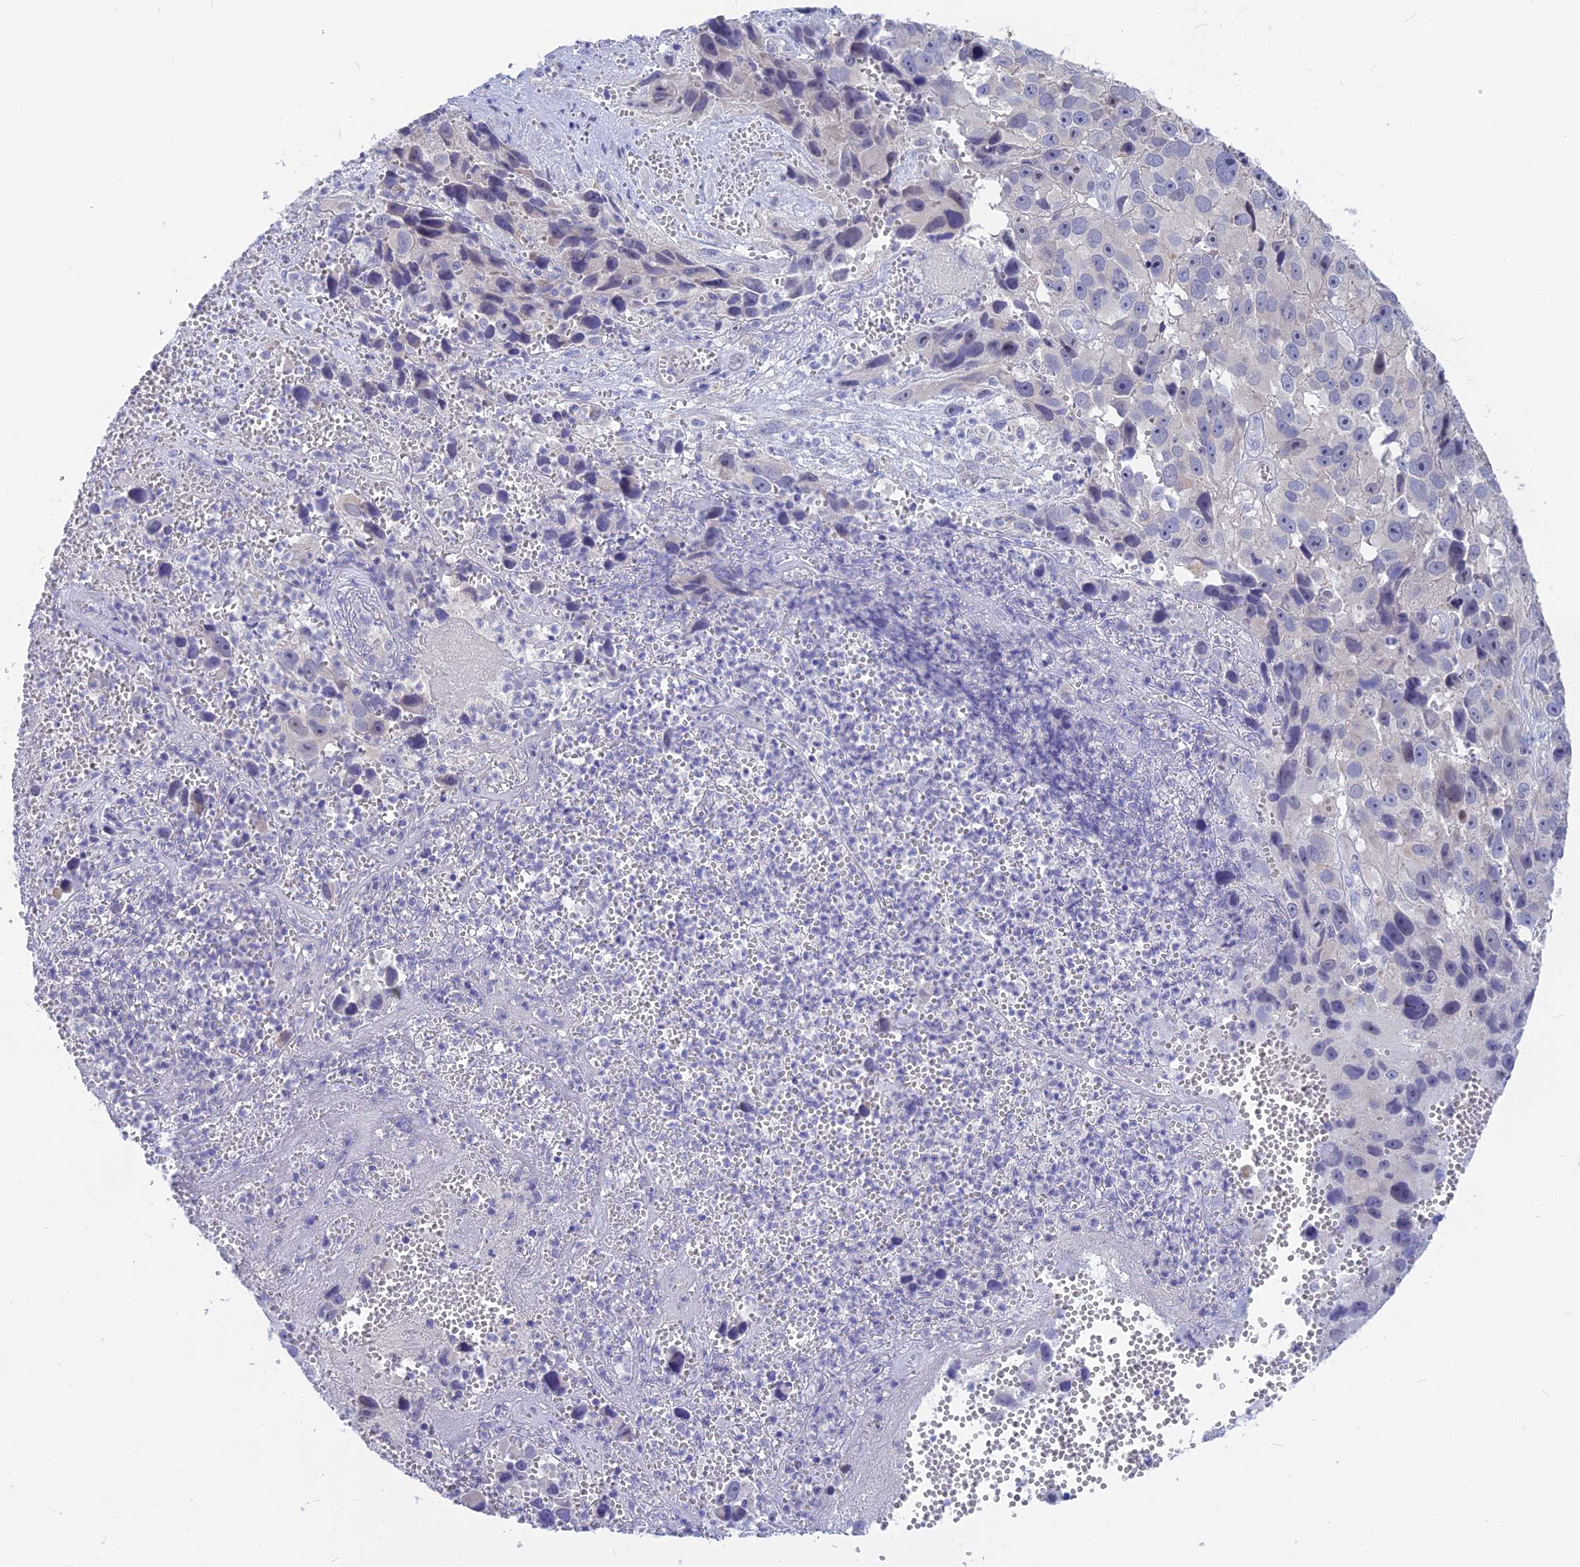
{"staining": {"intensity": "negative", "quantity": "none", "location": "none"}, "tissue": "melanoma", "cell_type": "Tumor cells", "image_type": "cancer", "snomed": [{"axis": "morphology", "description": "Malignant melanoma, NOS"}, {"axis": "topography", "description": "Skin"}], "caption": "A photomicrograph of human melanoma is negative for staining in tumor cells.", "gene": "SNTN", "patient": {"sex": "male", "age": 84}}